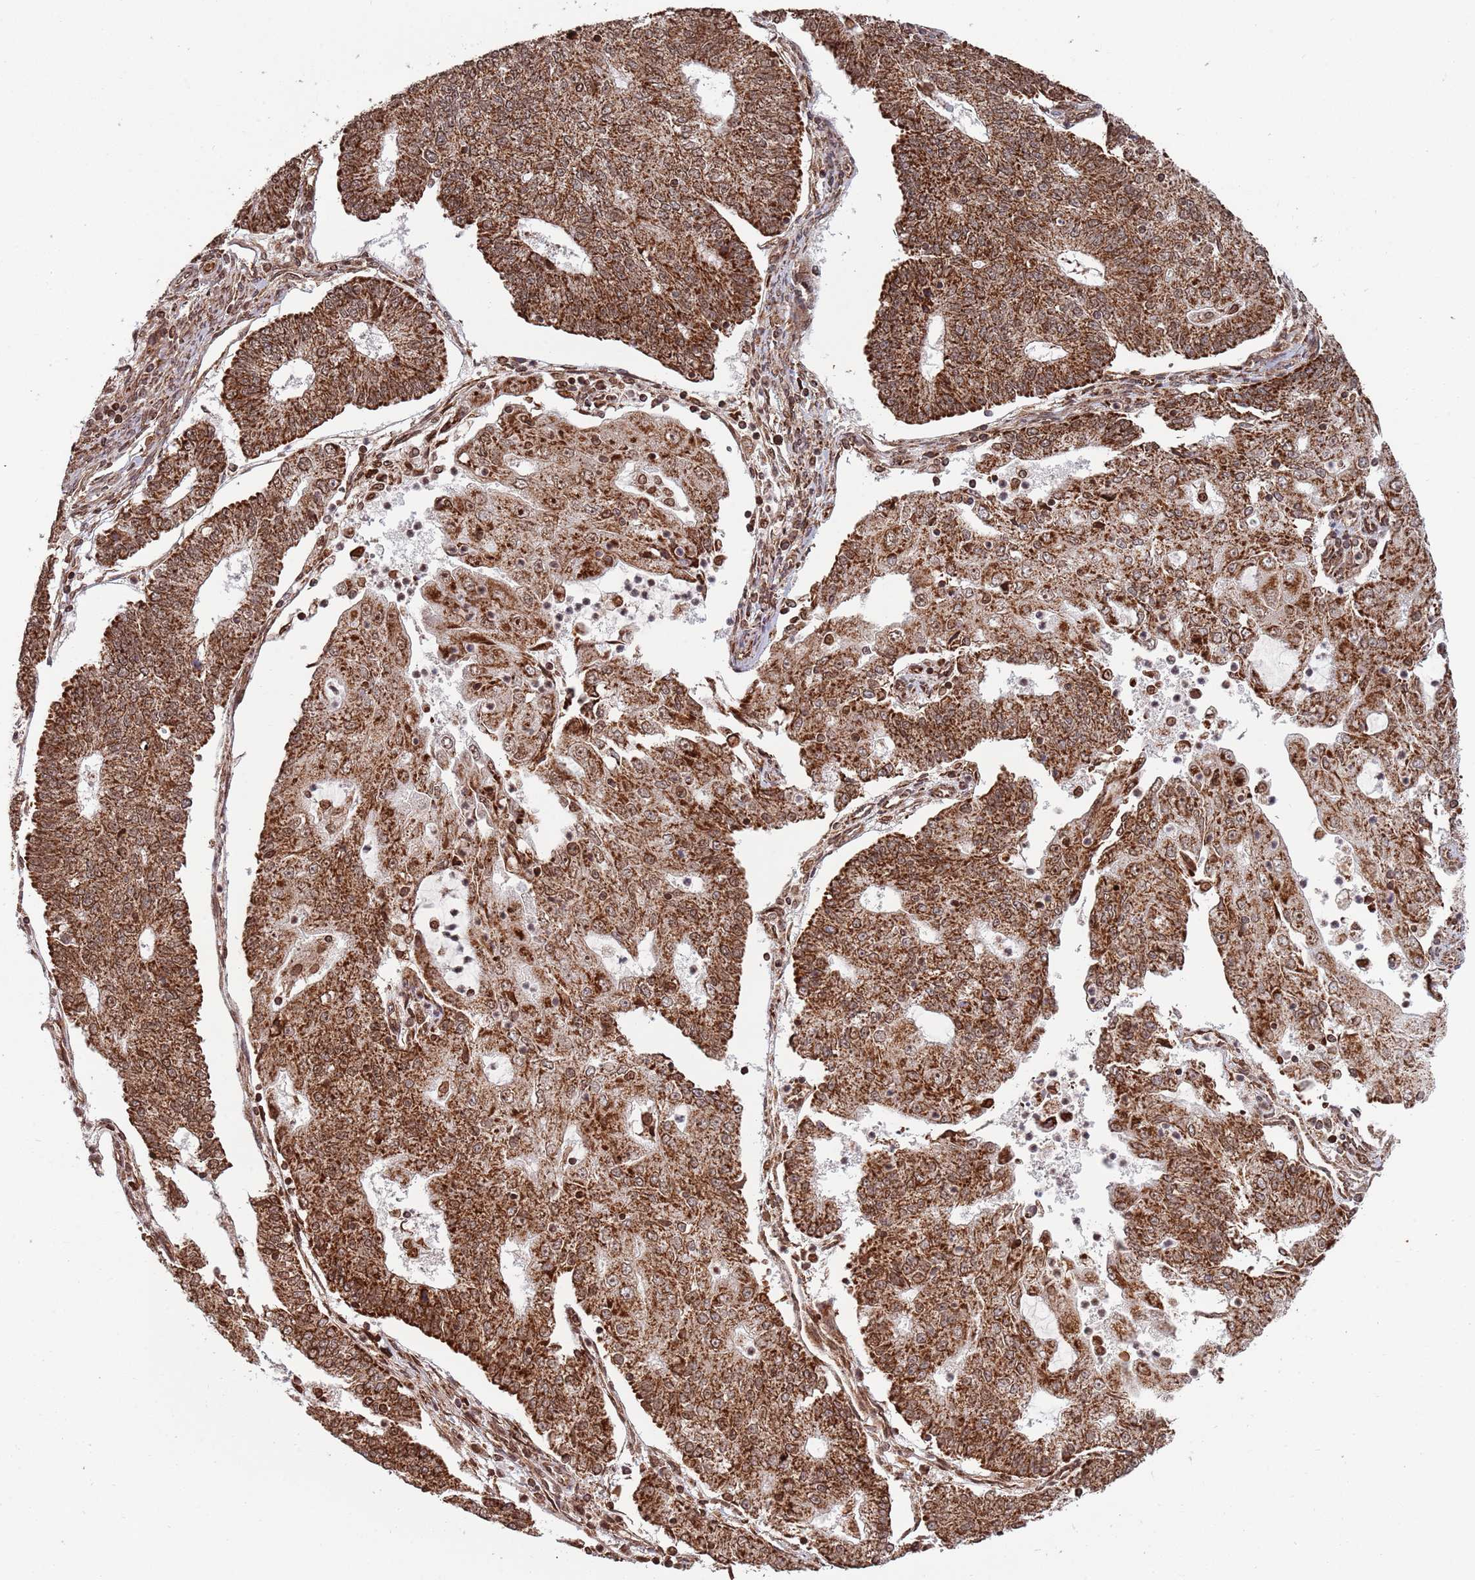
{"staining": {"intensity": "strong", "quantity": ">75%", "location": "cytoplasmic/membranous"}, "tissue": "endometrial cancer", "cell_type": "Tumor cells", "image_type": "cancer", "snomed": [{"axis": "morphology", "description": "Adenocarcinoma, NOS"}, {"axis": "topography", "description": "Endometrium"}], "caption": "The immunohistochemical stain shows strong cytoplasmic/membranous staining in tumor cells of adenocarcinoma (endometrial) tissue.", "gene": "DCHS1", "patient": {"sex": "female", "age": 56}}